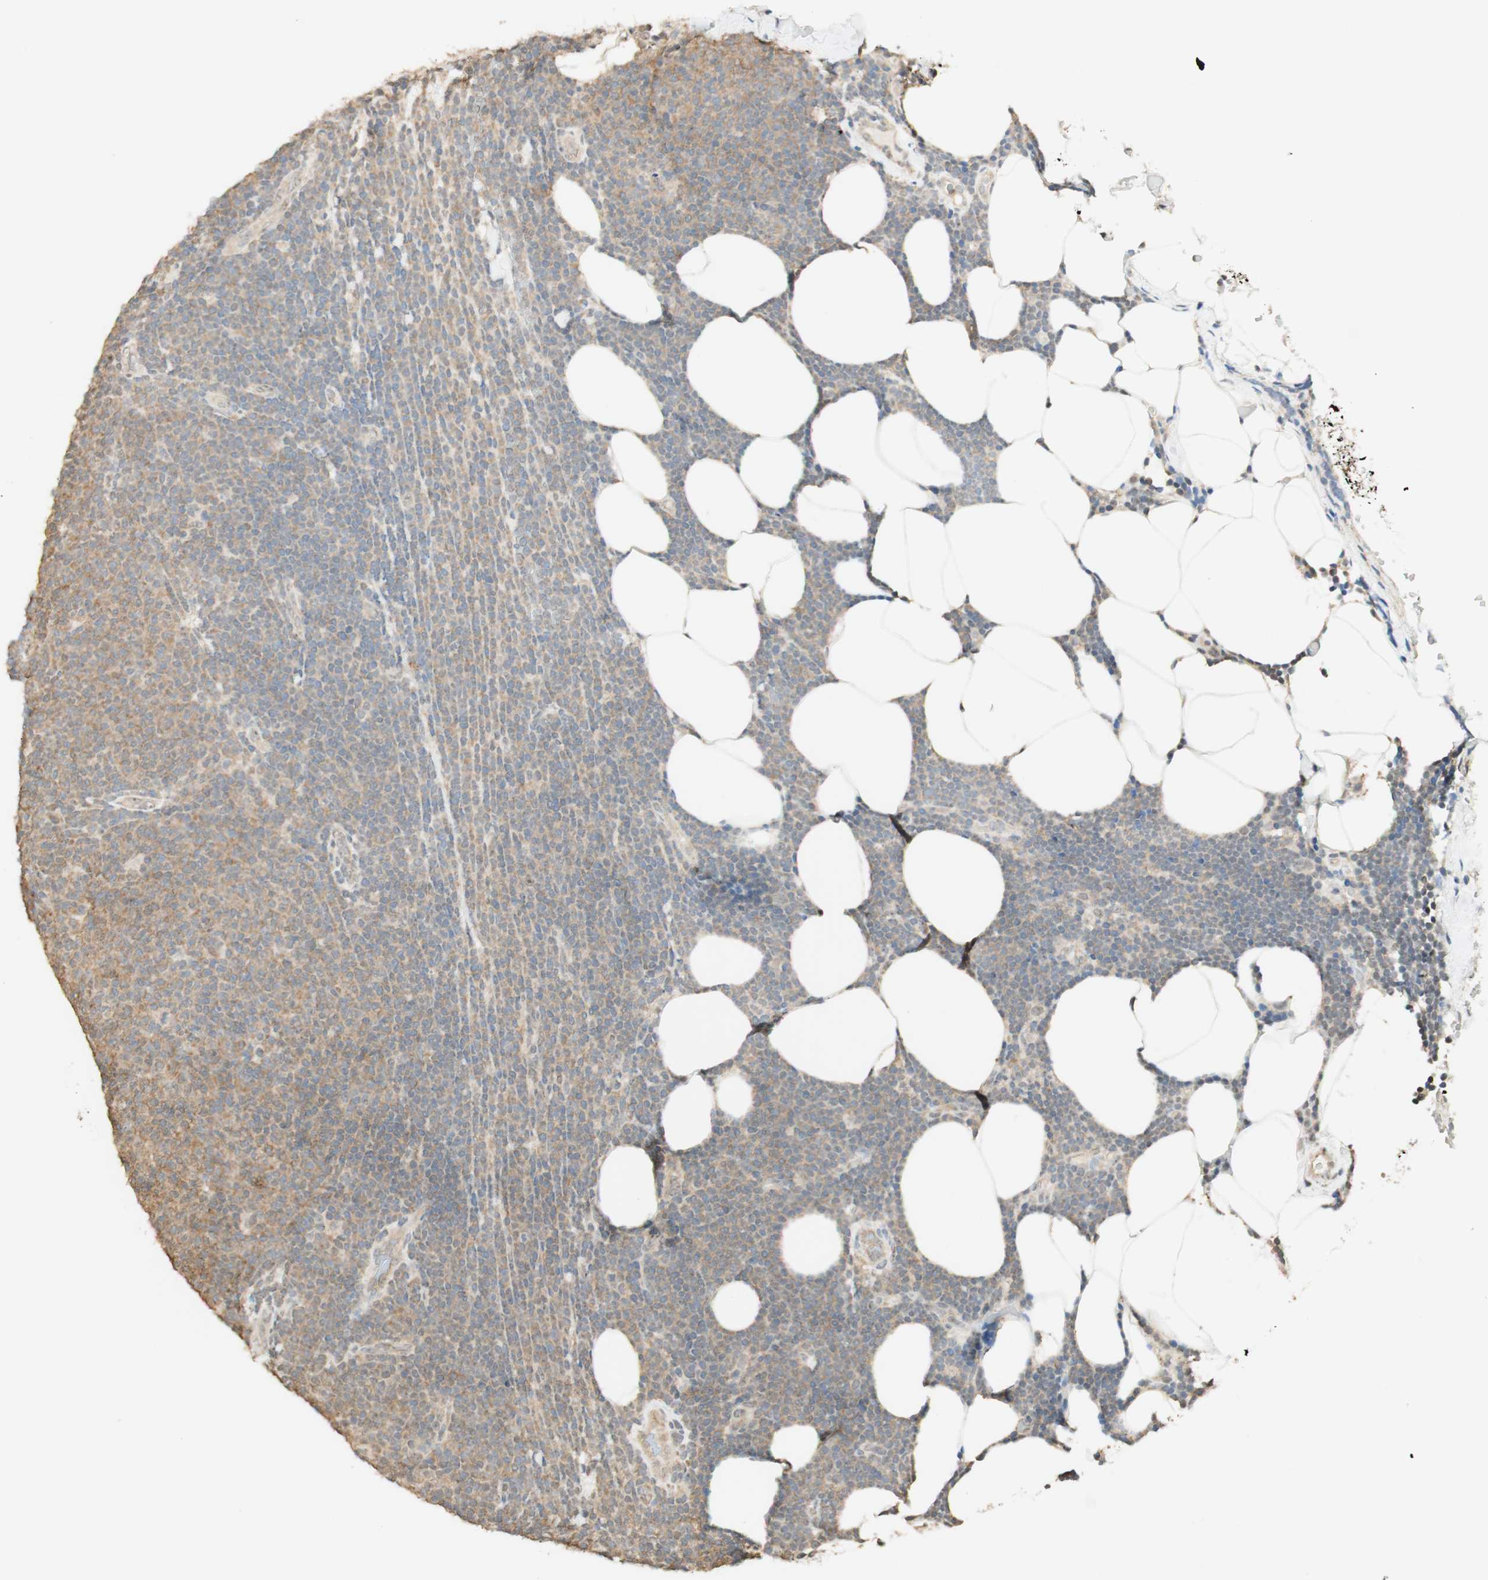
{"staining": {"intensity": "weak", "quantity": ">75%", "location": "cytoplasmic/membranous"}, "tissue": "lymphoma", "cell_type": "Tumor cells", "image_type": "cancer", "snomed": [{"axis": "morphology", "description": "Malignant lymphoma, non-Hodgkin's type, Low grade"}, {"axis": "topography", "description": "Lymph node"}], "caption": "Brown immunohistochemical staining in human lymphoma shows weak cytoplasmic/membranous staining in approximately >75% of tumor cells. (DAB (3,3'-diaminobenzidine) = brown stain, brightfield microscopy at high magnification).", "gene": "SPINT2", "patient": {"sex": "male", "age": 66}}